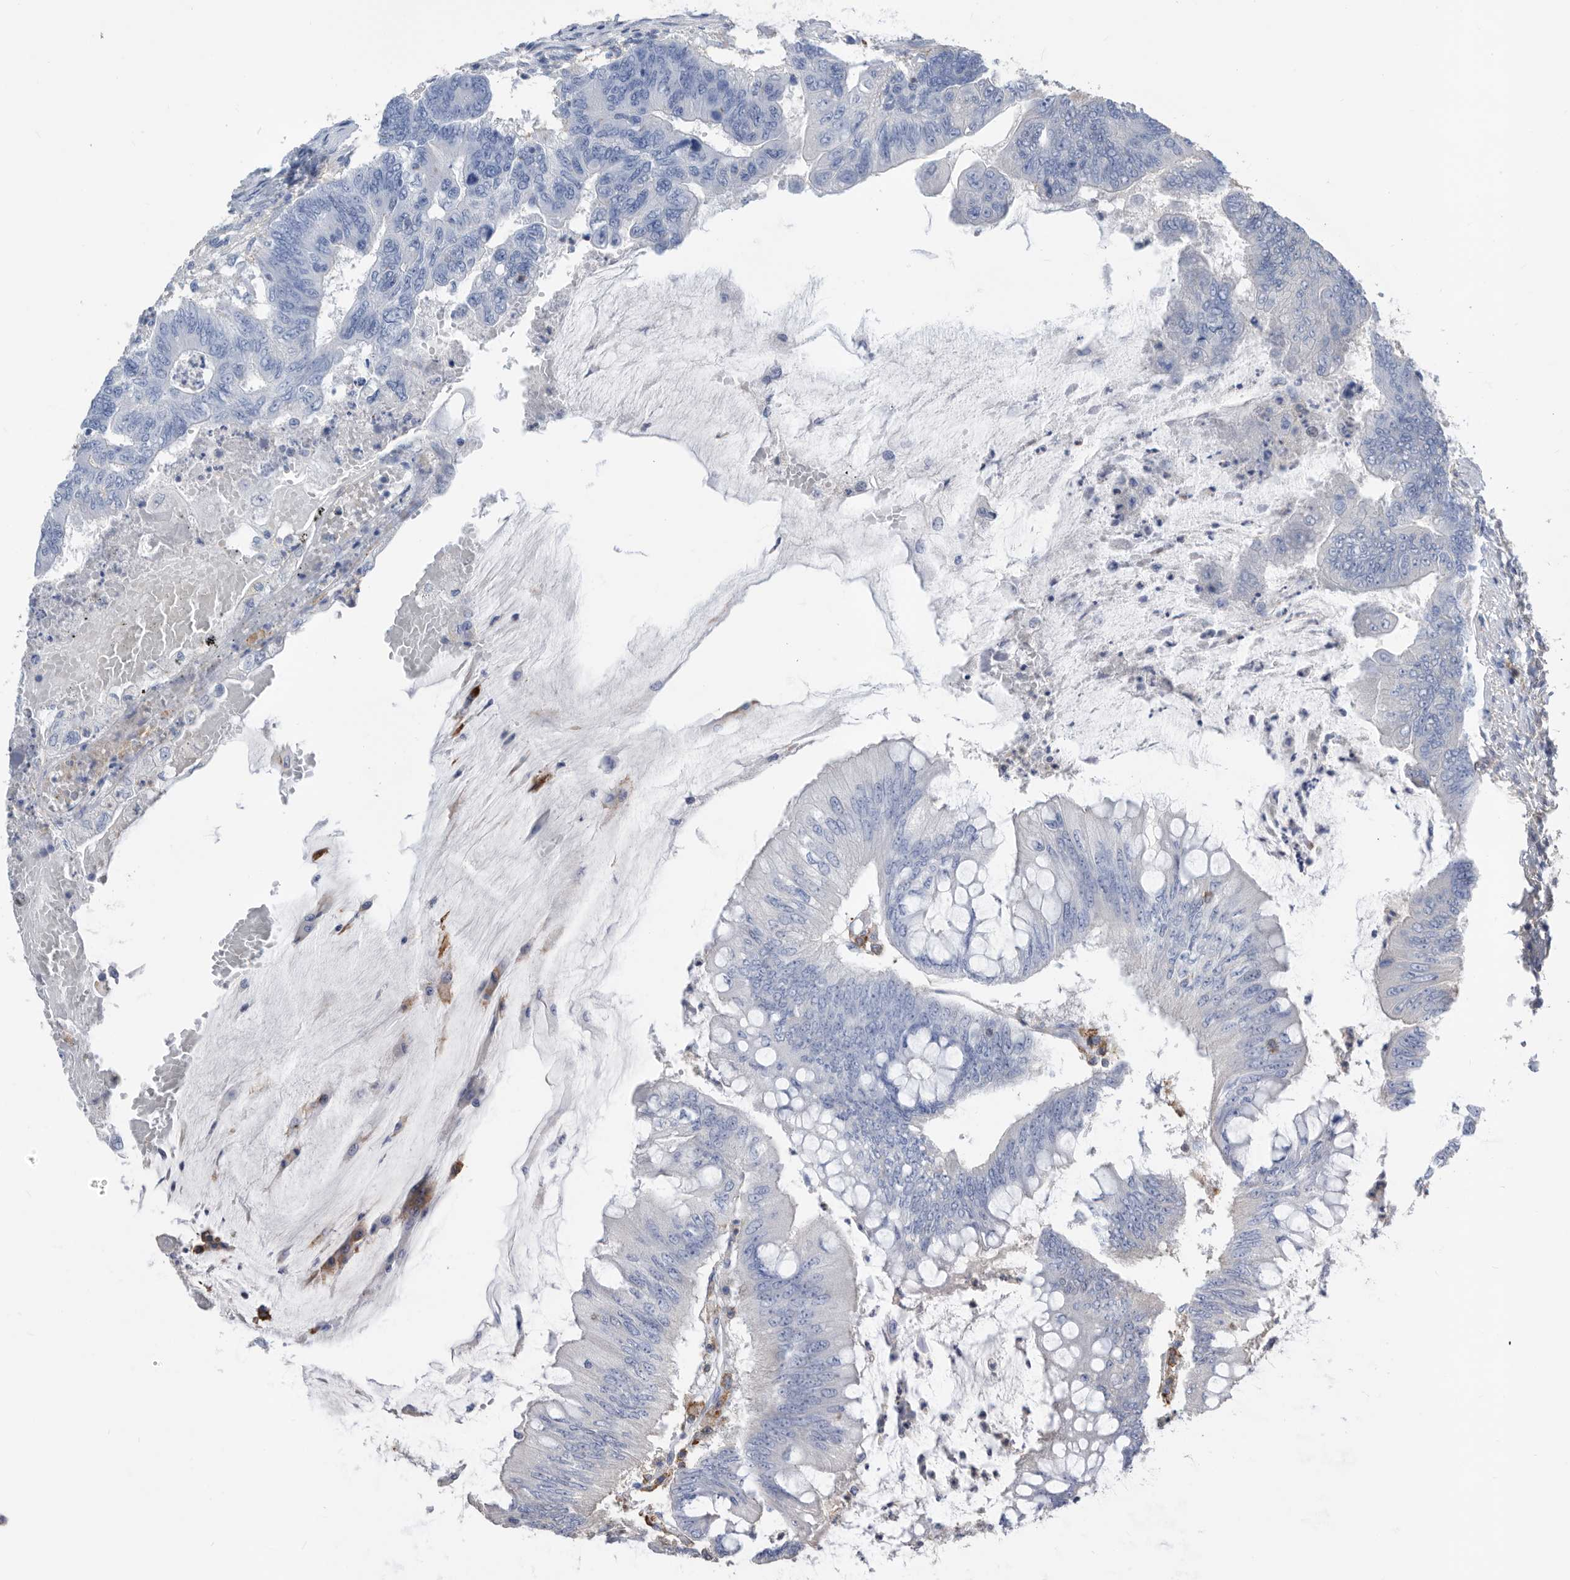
{"staining": {"intensity": "negative", "quantity": "none", "location": "none"}, "tissue": "colorectal cancer", "cell_type": "Tumor cells", "image_type": "cancer", "snomed": [{"axis": "morphology", "description": "Adenoma, NOS"}, {"axis": "morphology", "description": "Adenocarcinoma, NOS"}, {"axis": "topography", "description": "Colon"}], "caption": "Adenocarcinoma (colorectal) stained for a protein using immunohistochemistry displays no positivity tumor cells.", "gene": "MS4A4A", "patient": {"sex": "male", "age": 79}}